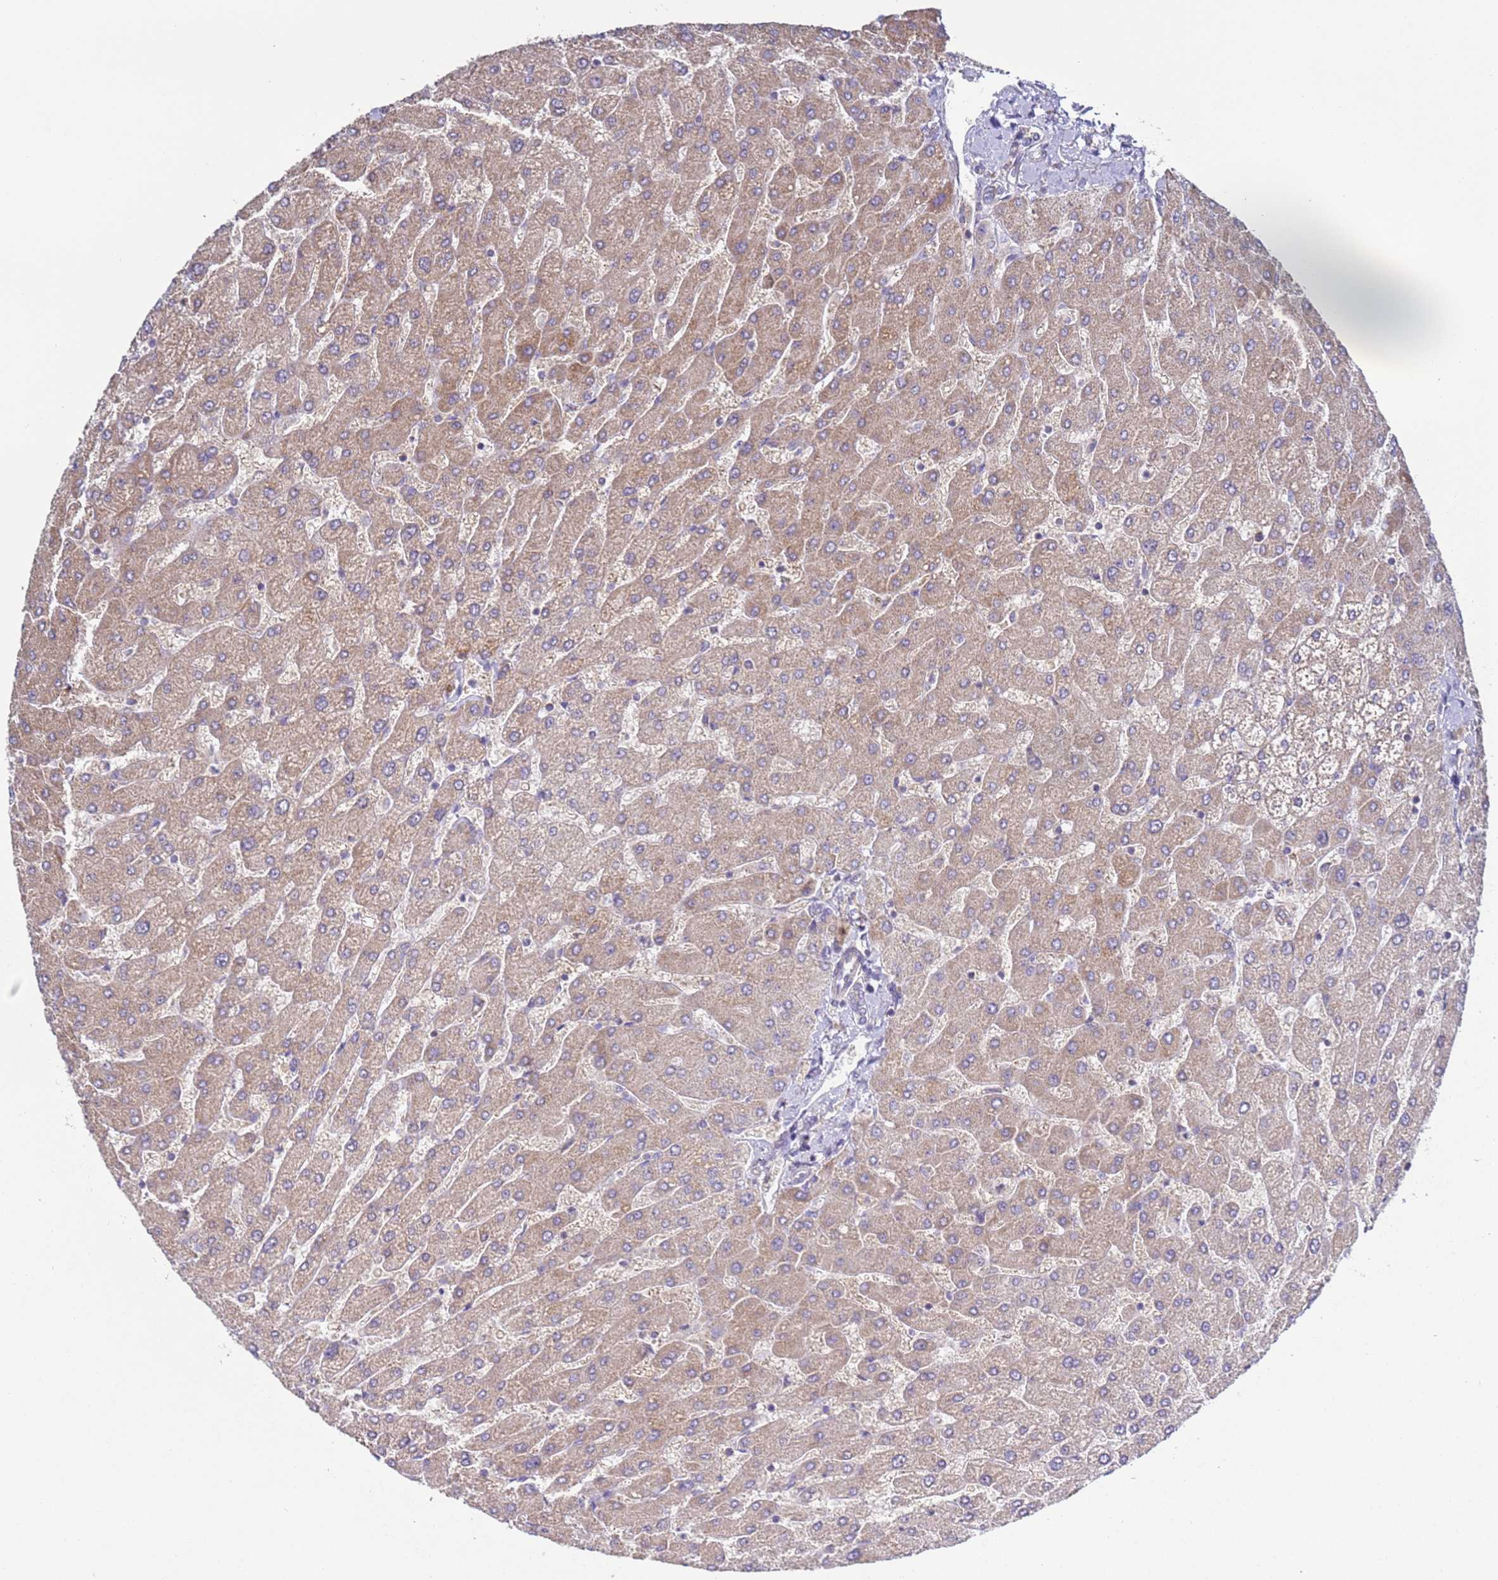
{"staining": {"intensity": "negative", "quantity": "none", "location": "none"}, "tissue": "liver", "cell_type": "Cholangiocytes", "image_type": "normal", "snomed": [{"axis": "morphology", "description": "Normal tissue, NOS"}, {"axis": "topography", "description": "Liver"}], "caption": "High power microscopy micrograph of an immunohistochemistry histopathology image of normal liver, revealing no significant expression in cholangiocytes.", "gene": "DIP2B", "patient": {"sex": "male", "age": 55}}